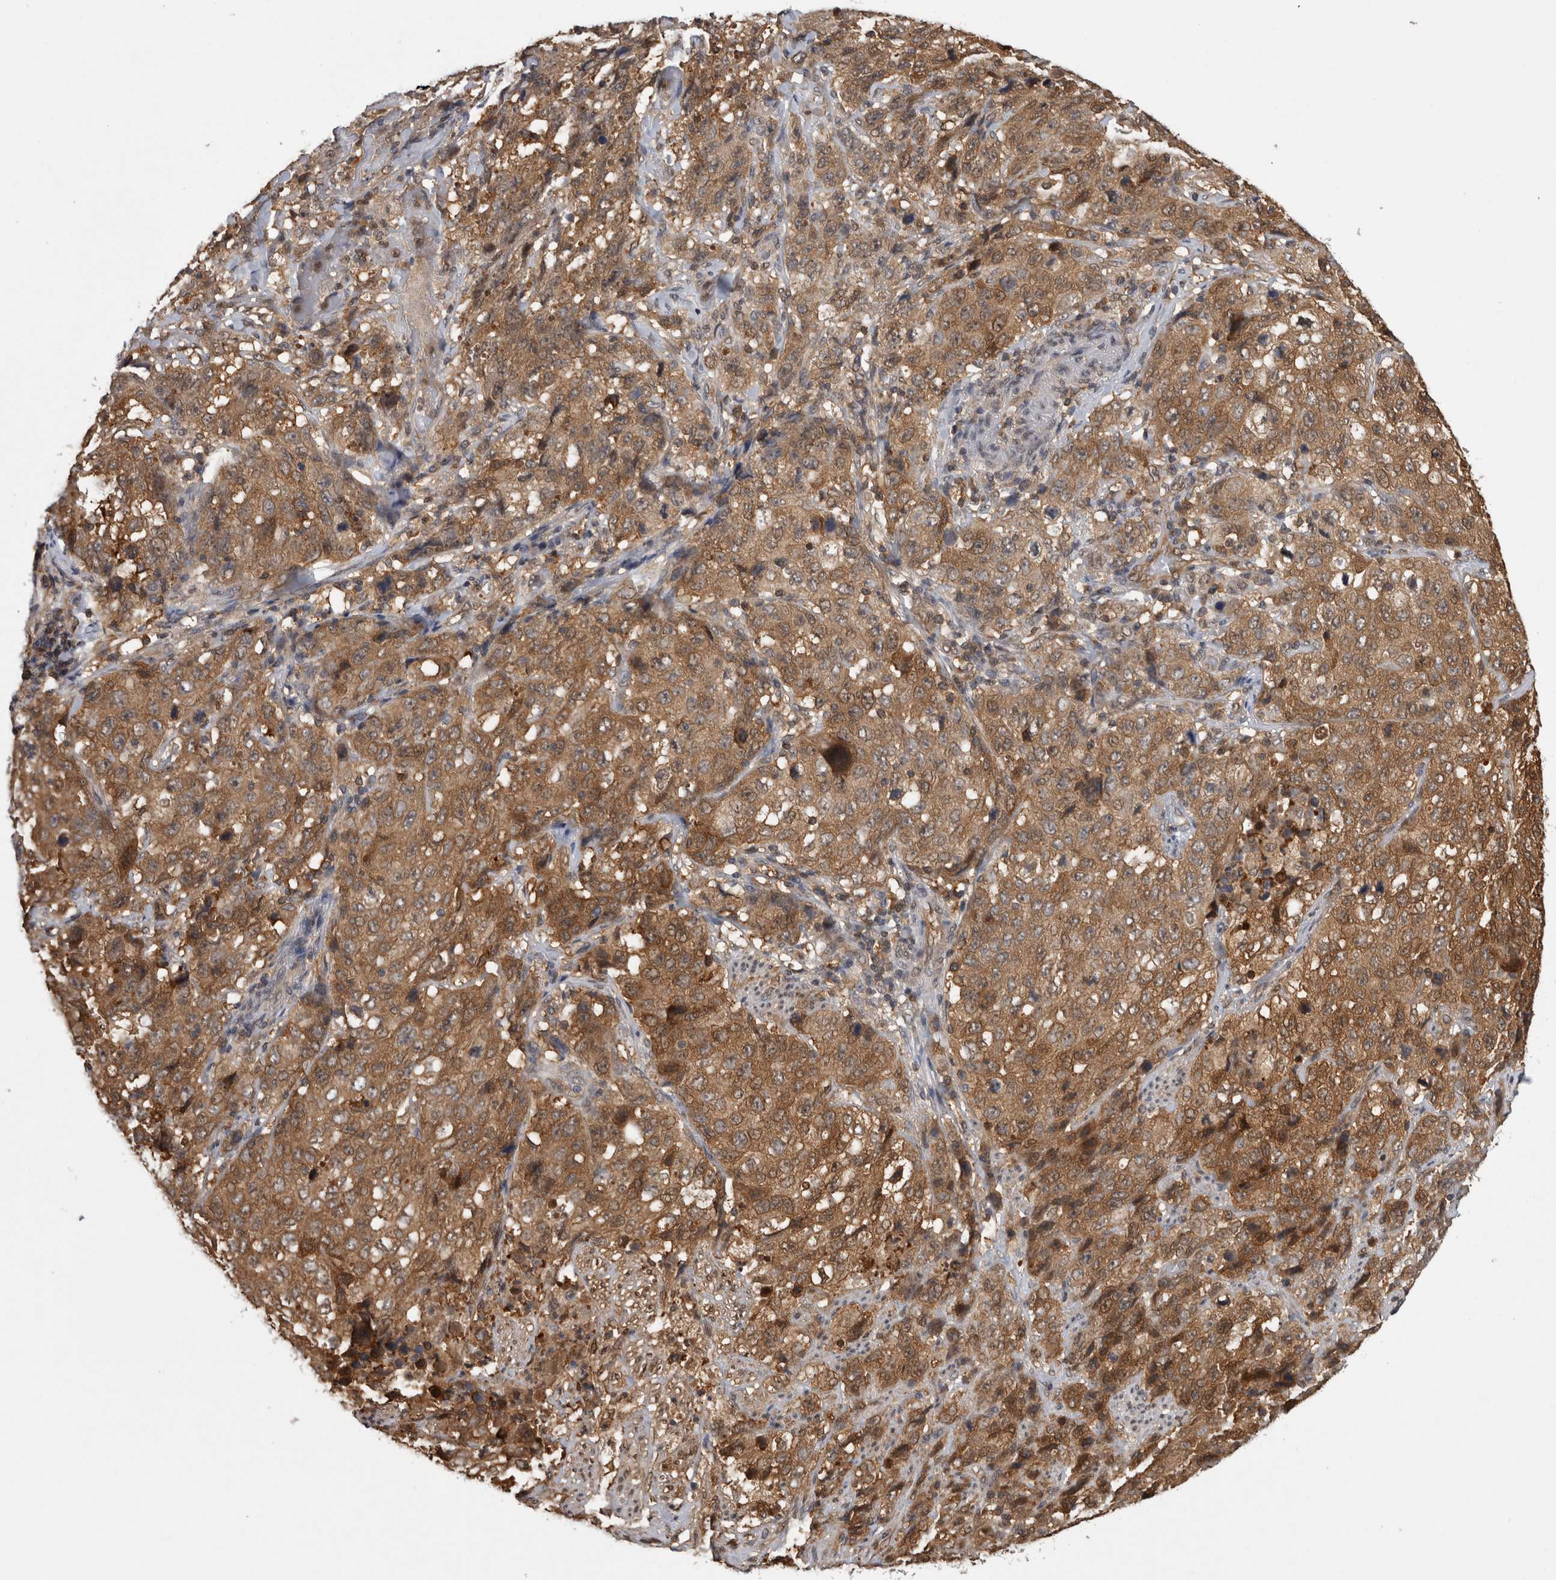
{"staining": {"intensity": "moderate", "quantity": ">75%", "location": "cytoplasmic/membranous"}, "tissue": "stomach cancer", "cell_type": "Tumor cells", "image_type": "cancer", "snomed": [{"axis": "morphology", "description": "Adenocarcinoma, NOS"}, {"axis": "topography", "description": "Stomach"}], "caption": "DAB immunohistochemical staining of stomach adenocarcinoma shows moderate cytoplasmic/membranous protein staining in about >75% of tumor cells.", "gene": "ASTN2", "patient": {"sex": "male", "age": 48}}